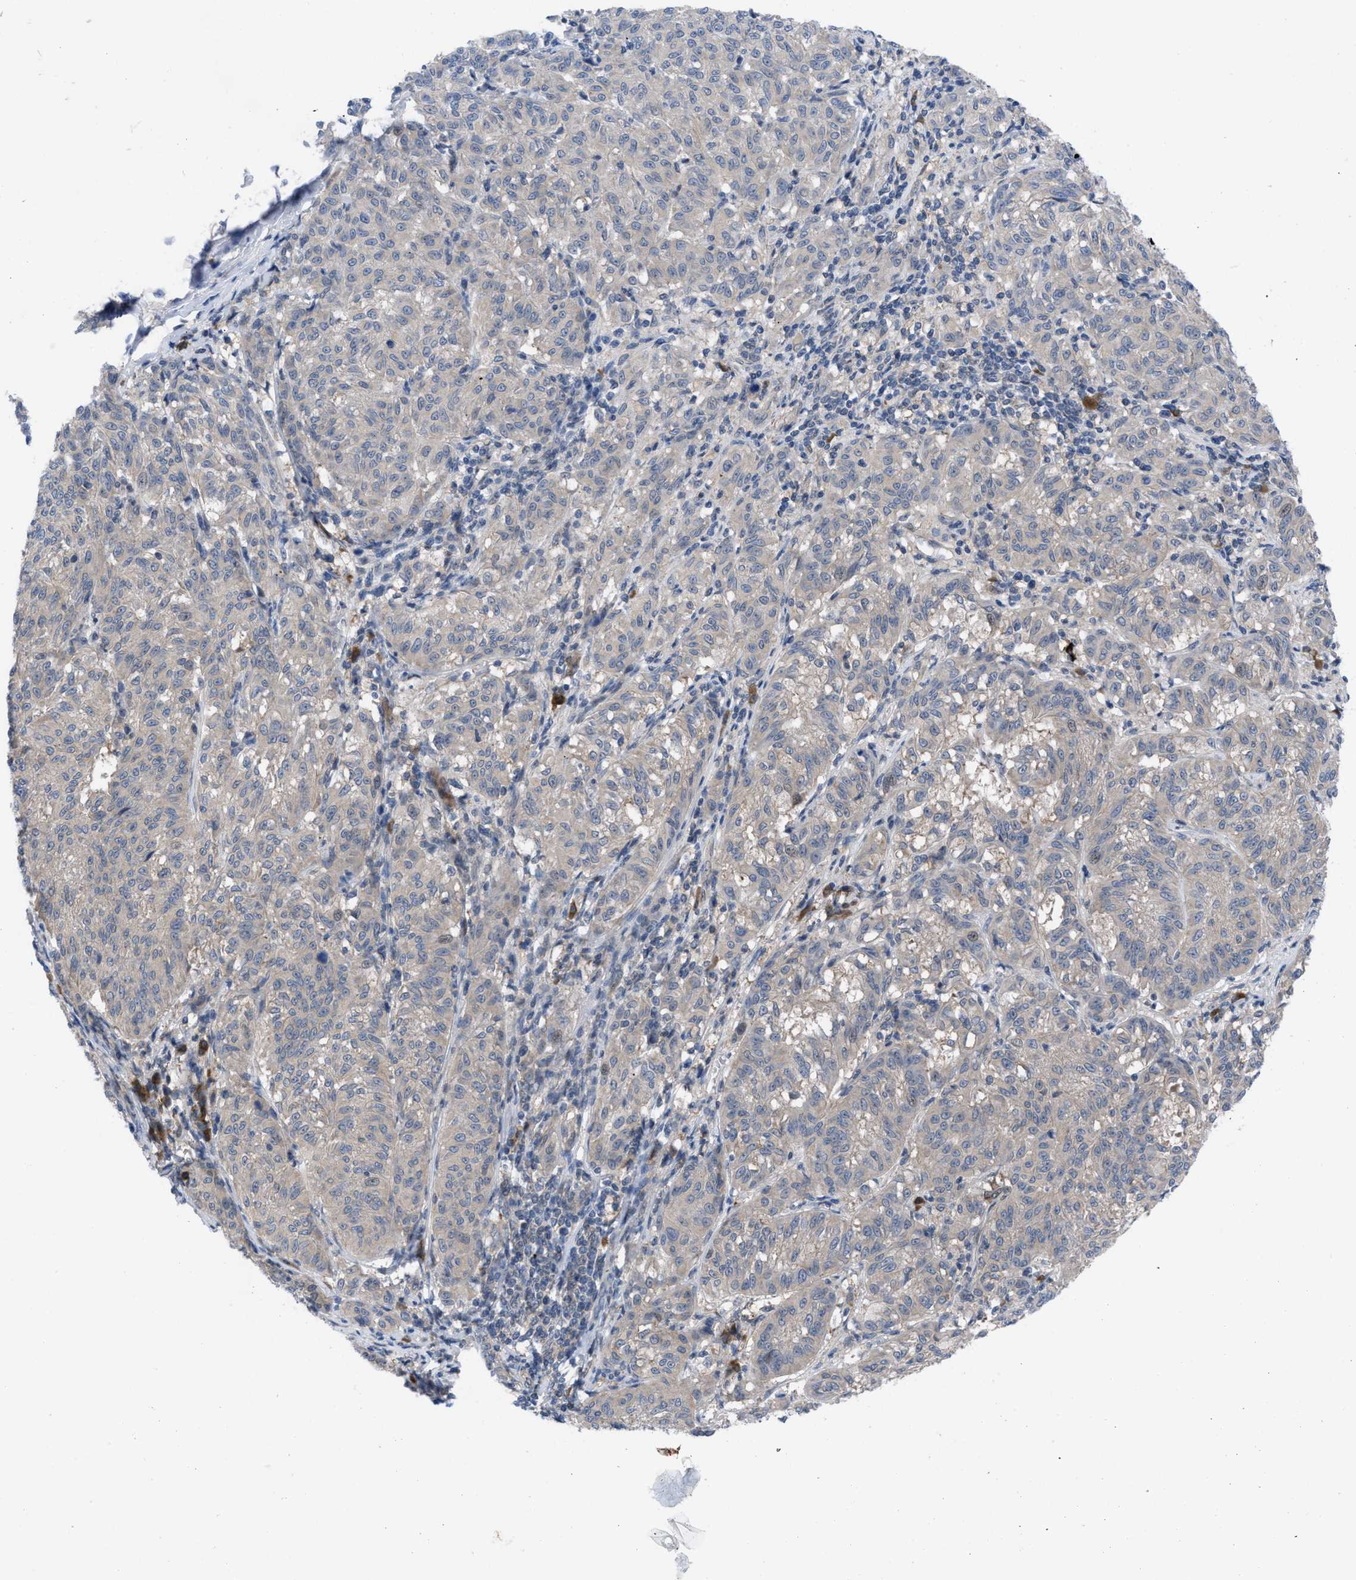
{"staining": {"intensity": "negative", "quantity": "none", "location": "none"}, "tissue": "melanoma", "cell_type": "Tumor cells", "image_type": "cancer", "snomed": [{"axis": "morphology", "description": "Malignant melanoma, NOS"}, {"axis": "topography", "description": "Skin"}], "caption": "This is an immunohistochemistry (IHC) photomicrograph of human melanoma. There is no staining in tumor cells.", "gene": "IL17RE", "patient": {"sex": "female", "age": 72}}